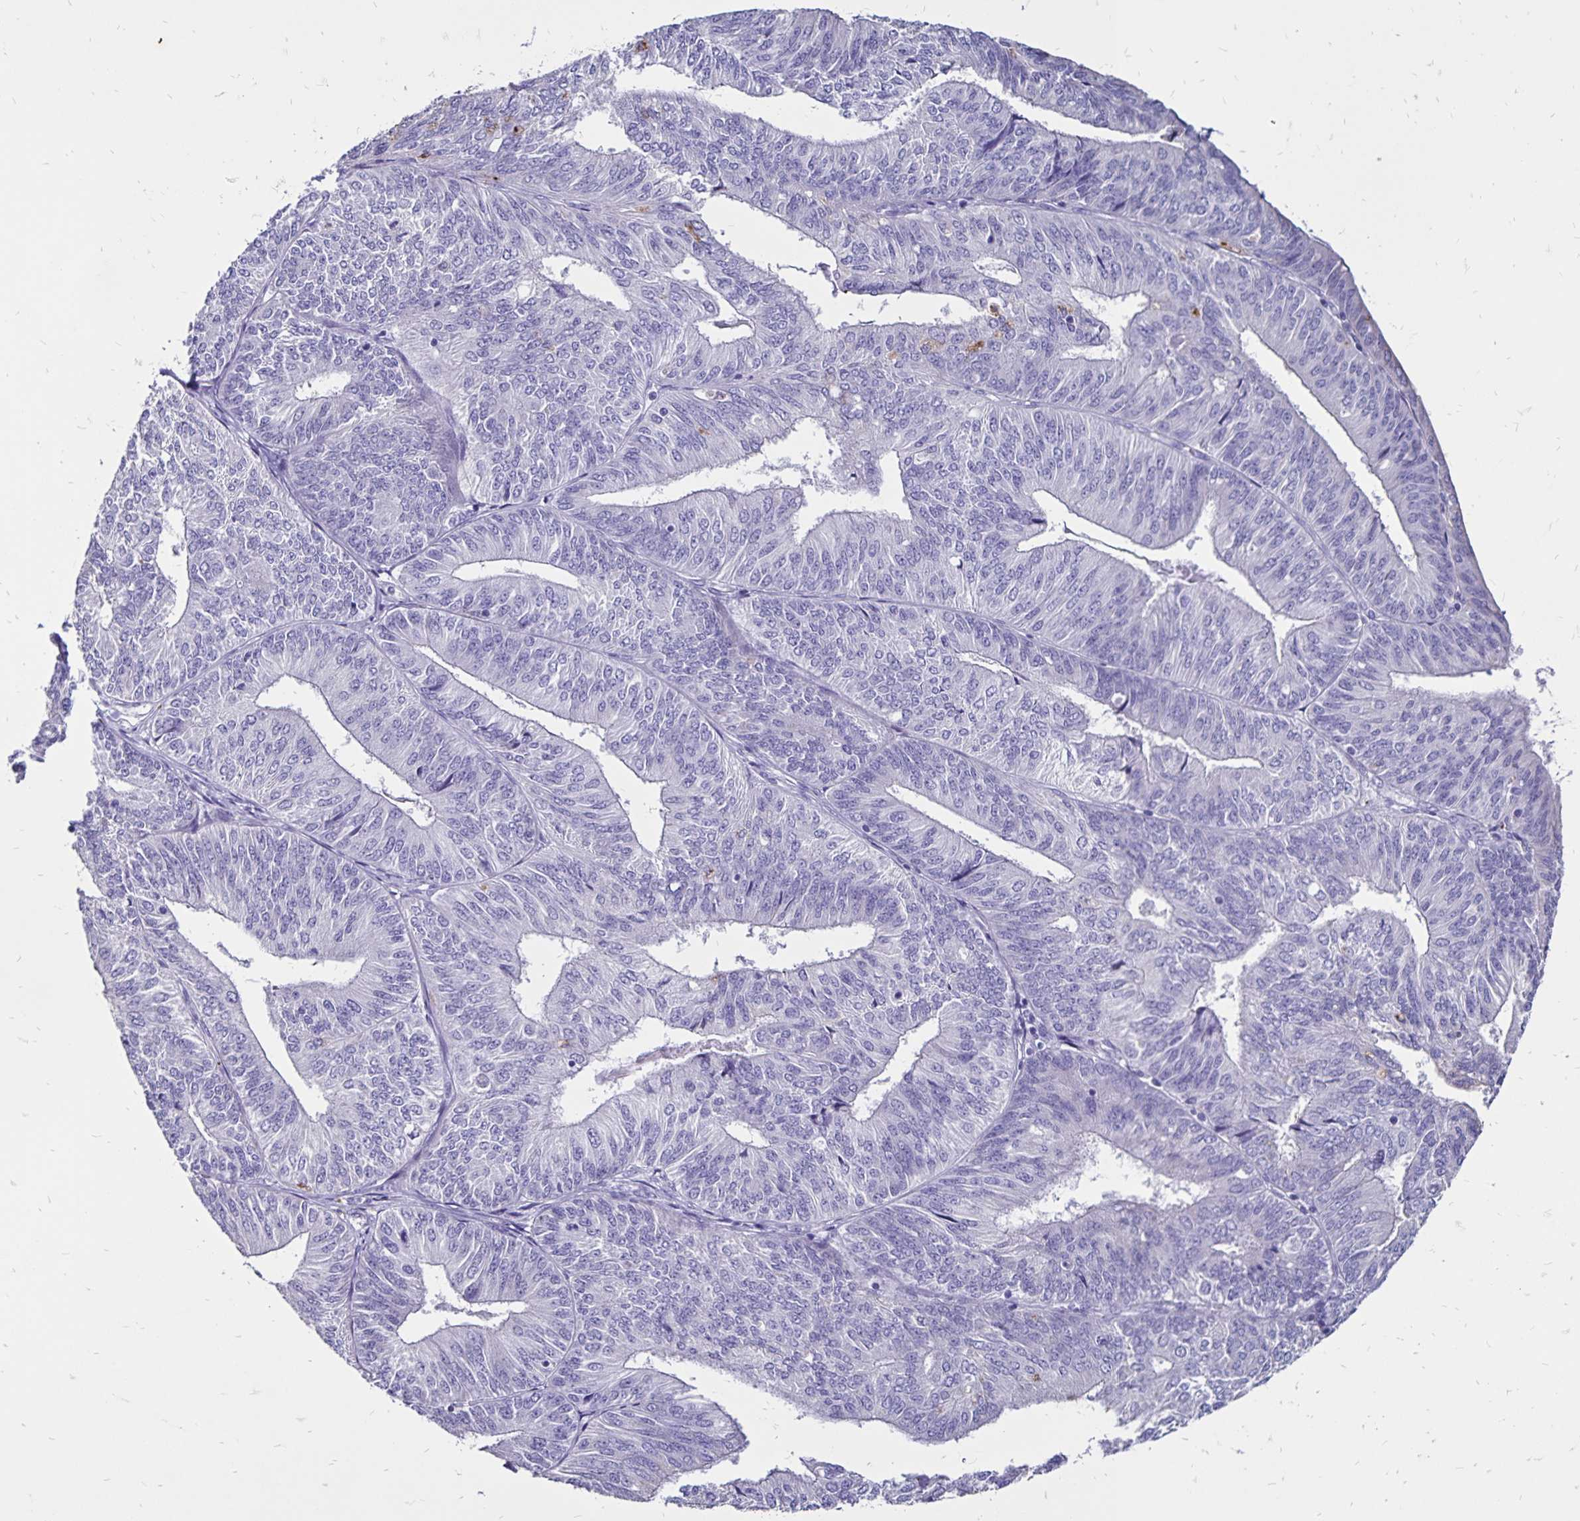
{"staining": {"intensity": "negative", "quantity": "none", "location": "none"}, "tissue": "endometrial cancer", "cell_type": "Tumor cells", "image_type": "cancer", "snomed": [{"axis": "morphology", "description": "Adenocarcinoma, NOS"}, {"axis": "topography", "description": "Endometrium"}], "caption": "An image of human adenocarcinoma (endometrial) is negative for staining in tumor cells. The staining was performed using DAB (3,3'-diaminobenzidine) to visualize the protein expression in brown, while the nuclei were stained in blue with hematoxylin (Magnification: 20x).", "gene": "EVPL", "patient": {"sex": "female", "age": 58}}